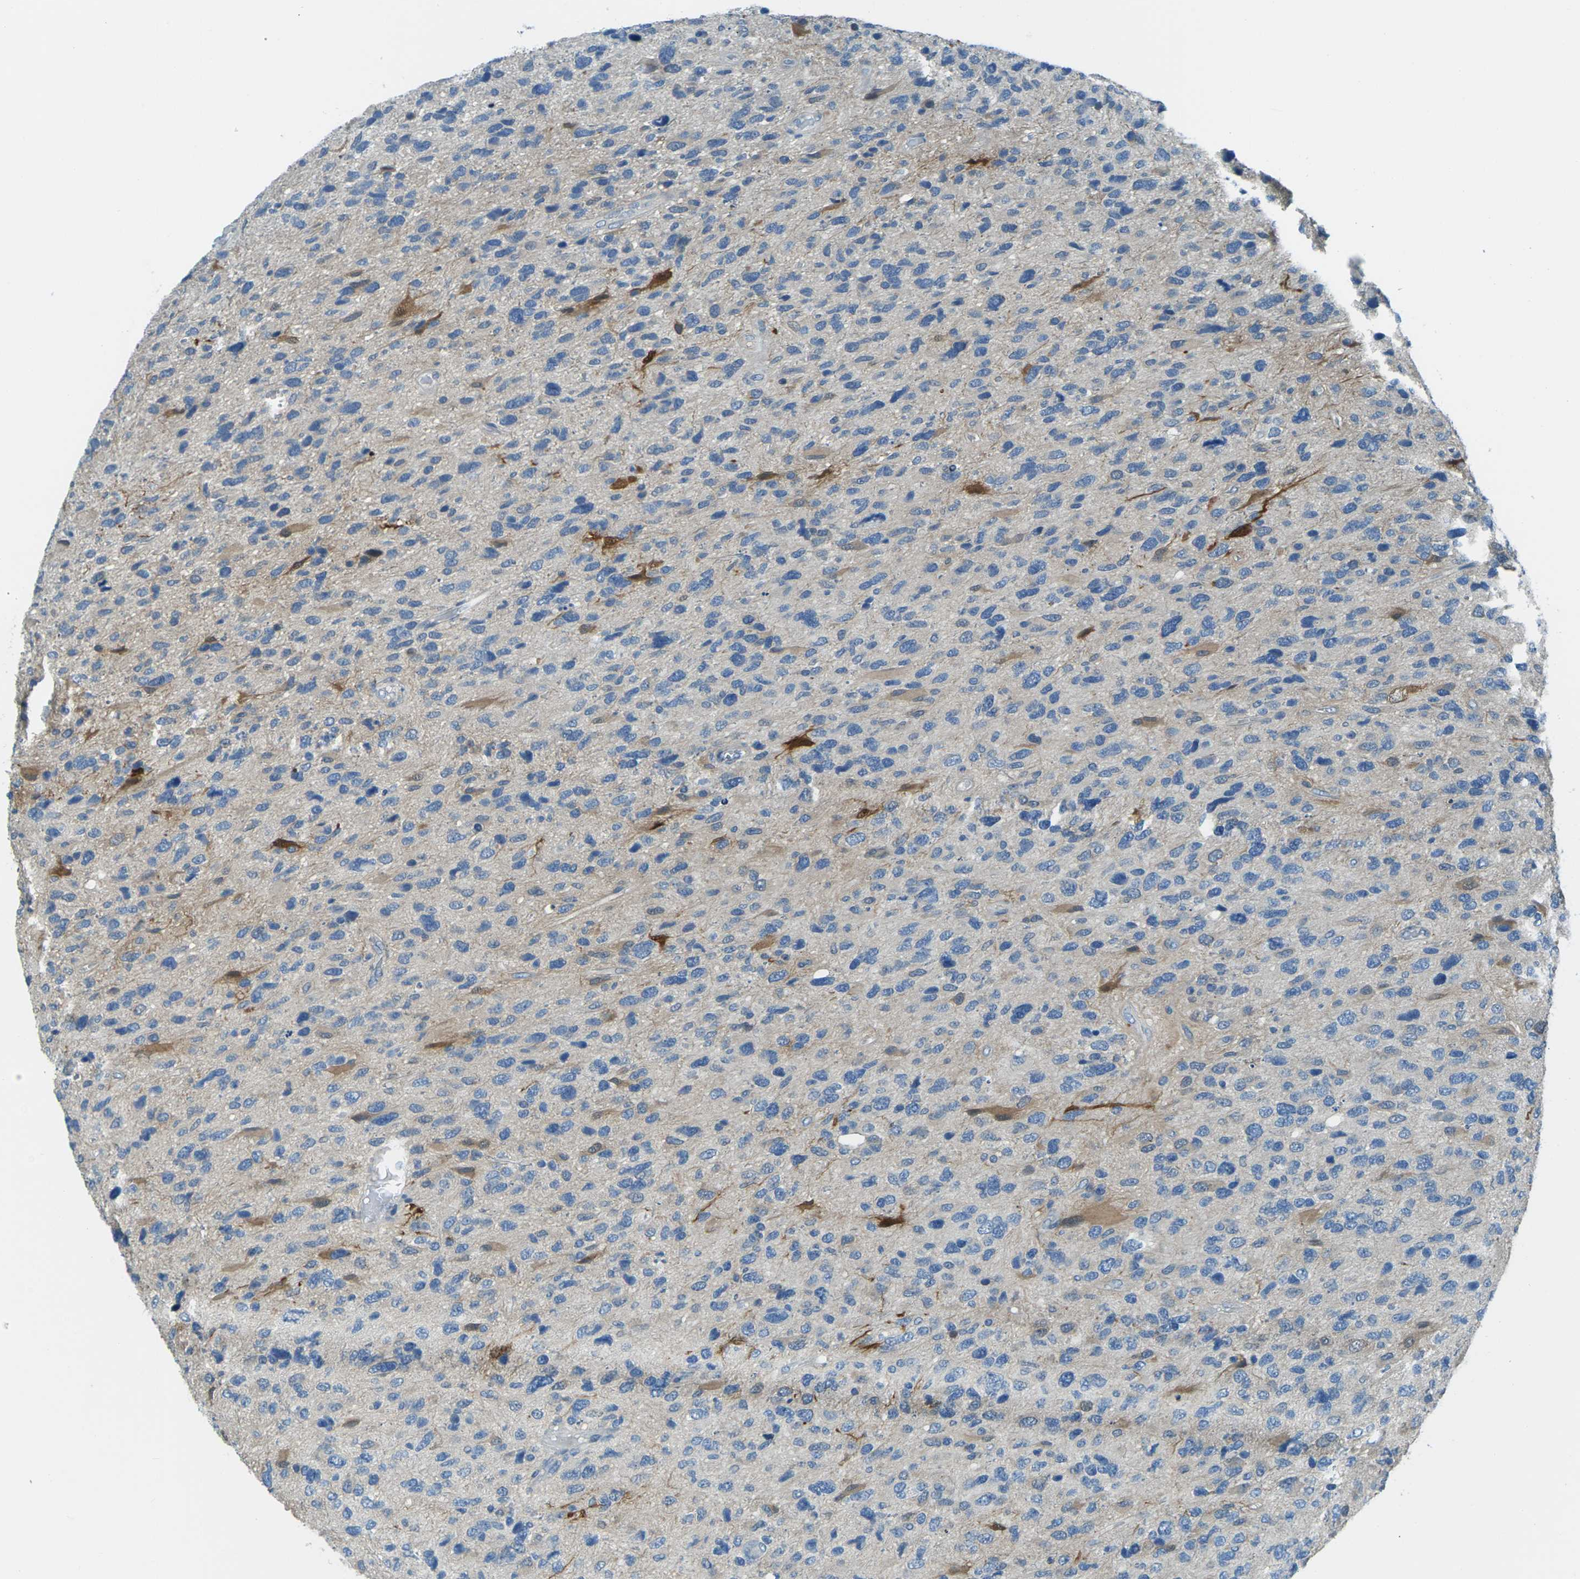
{"staining": {"intensity": "moderate", "quantity": "<25%", "location": "cytoplasmic/membranous"}, "tissue": "glioma", "cell_type": "Tumor cells", "image_type": "cancer", "snomed": [{"axis": "morphology", "description": "Glioma, malignant, High grade"}, {"axis": "topography", "description": "Brain"}], "caption": "This is a histology image of immunohistochemistry (IHC) staining of glioma, which shows moderate positivity in the cytoplasmic/membranous of tumor cells.", "gene": "NANOS2", "patient": {"sex": "female", "age": 58}}